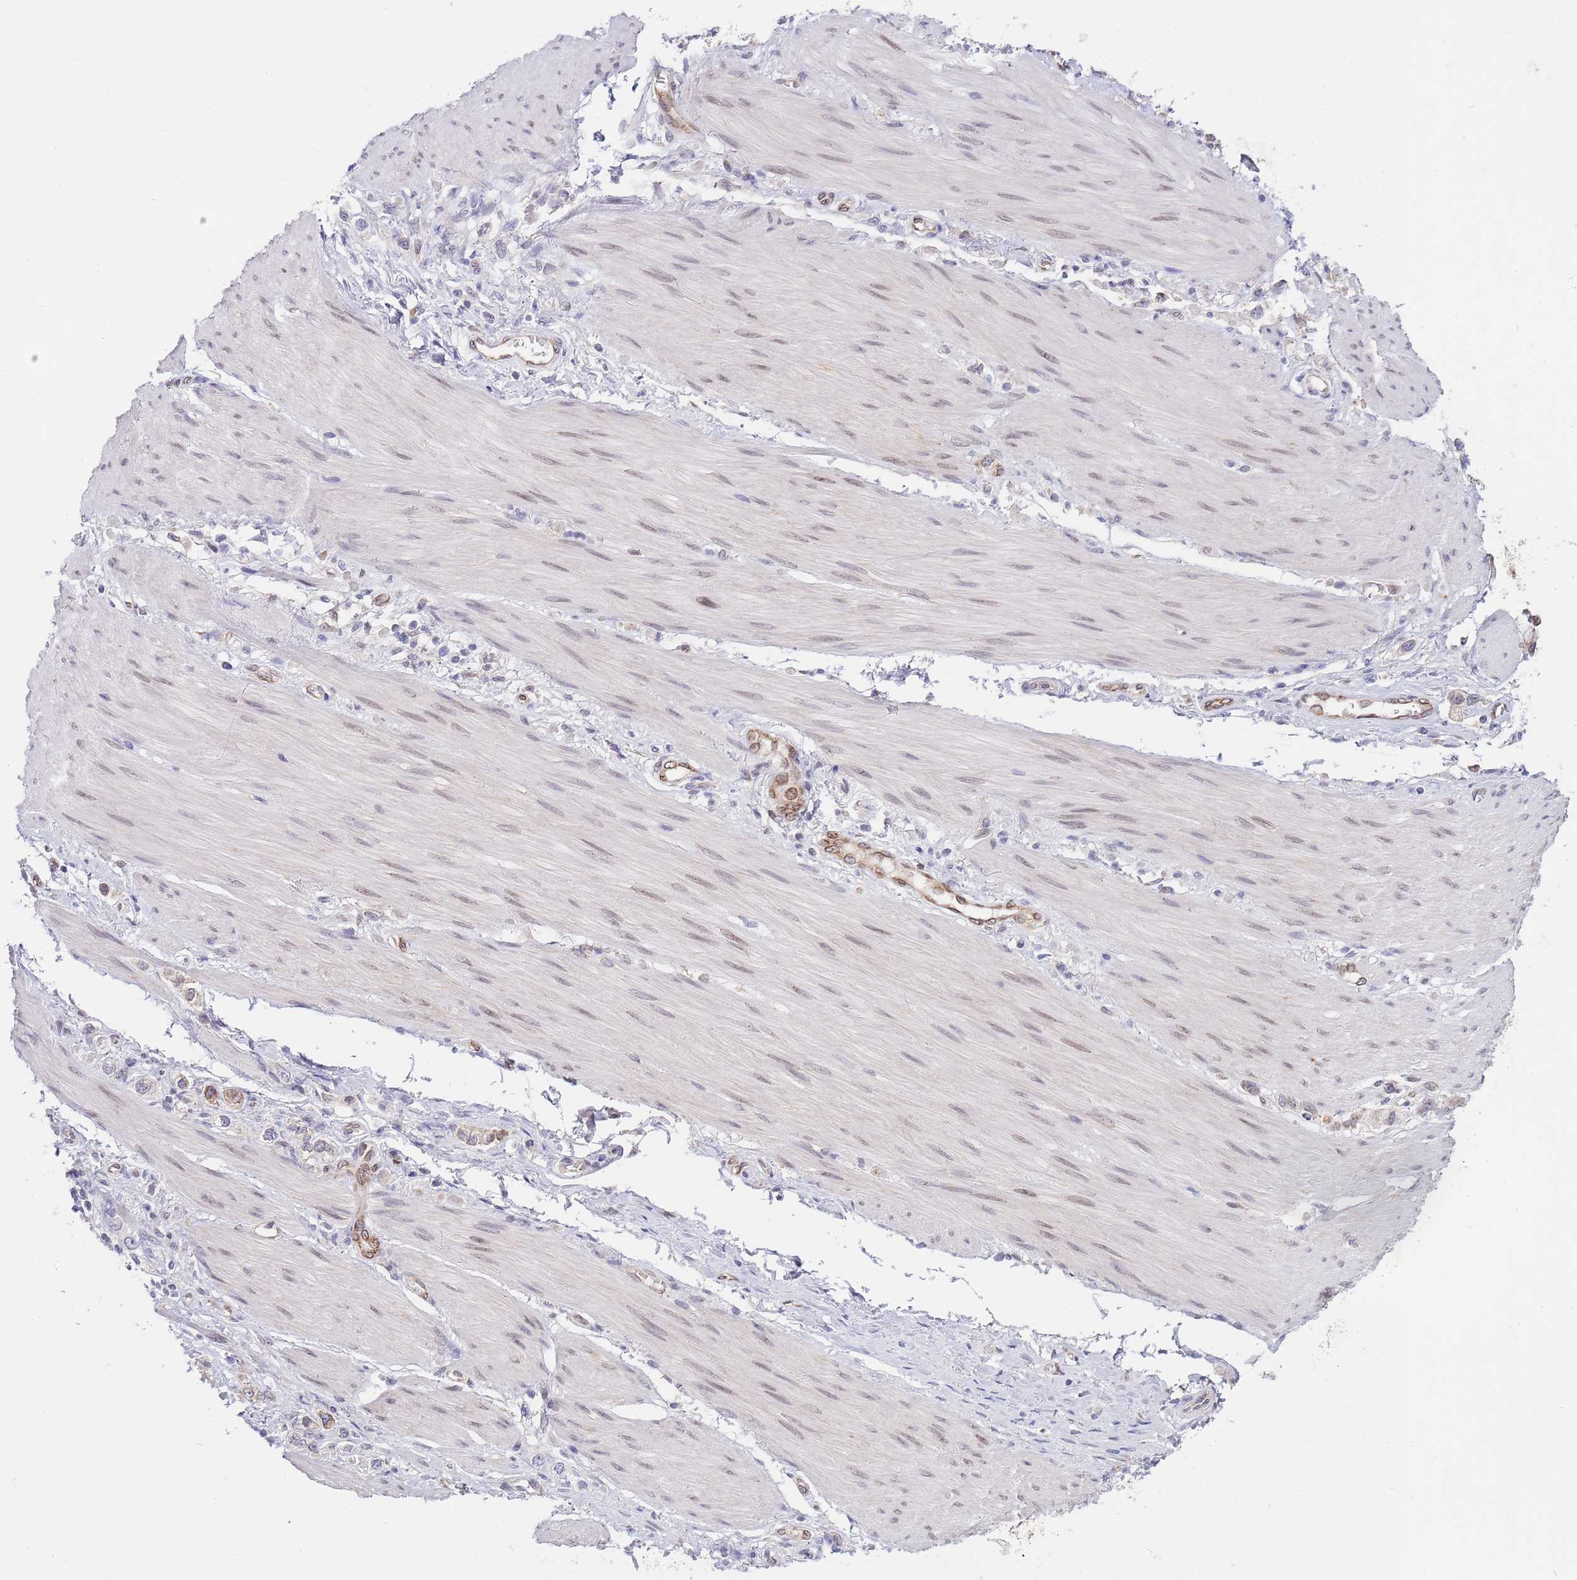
{"staining": {"intensity": "moderate", "quantity": "<25%", "location": "cytoplasmic/membranous"}, "tissue": "stomach cancer", "cell_type": "Tumor cells", "image_type": "cancer", "snomed": [{"axis": "morphology", "description": "Adenocarcinoma, NOS"}, {"axis": "topography", "description": "Stomach"}], "caption": "The photomicrograph reveals a brown stain indicating the presence of a protein in the cytoplasmic/membranous of tumor cells in stomach adenocarcinoma.", "gene": "EBPL", "patient": {"sex": "female", "age": 65}}